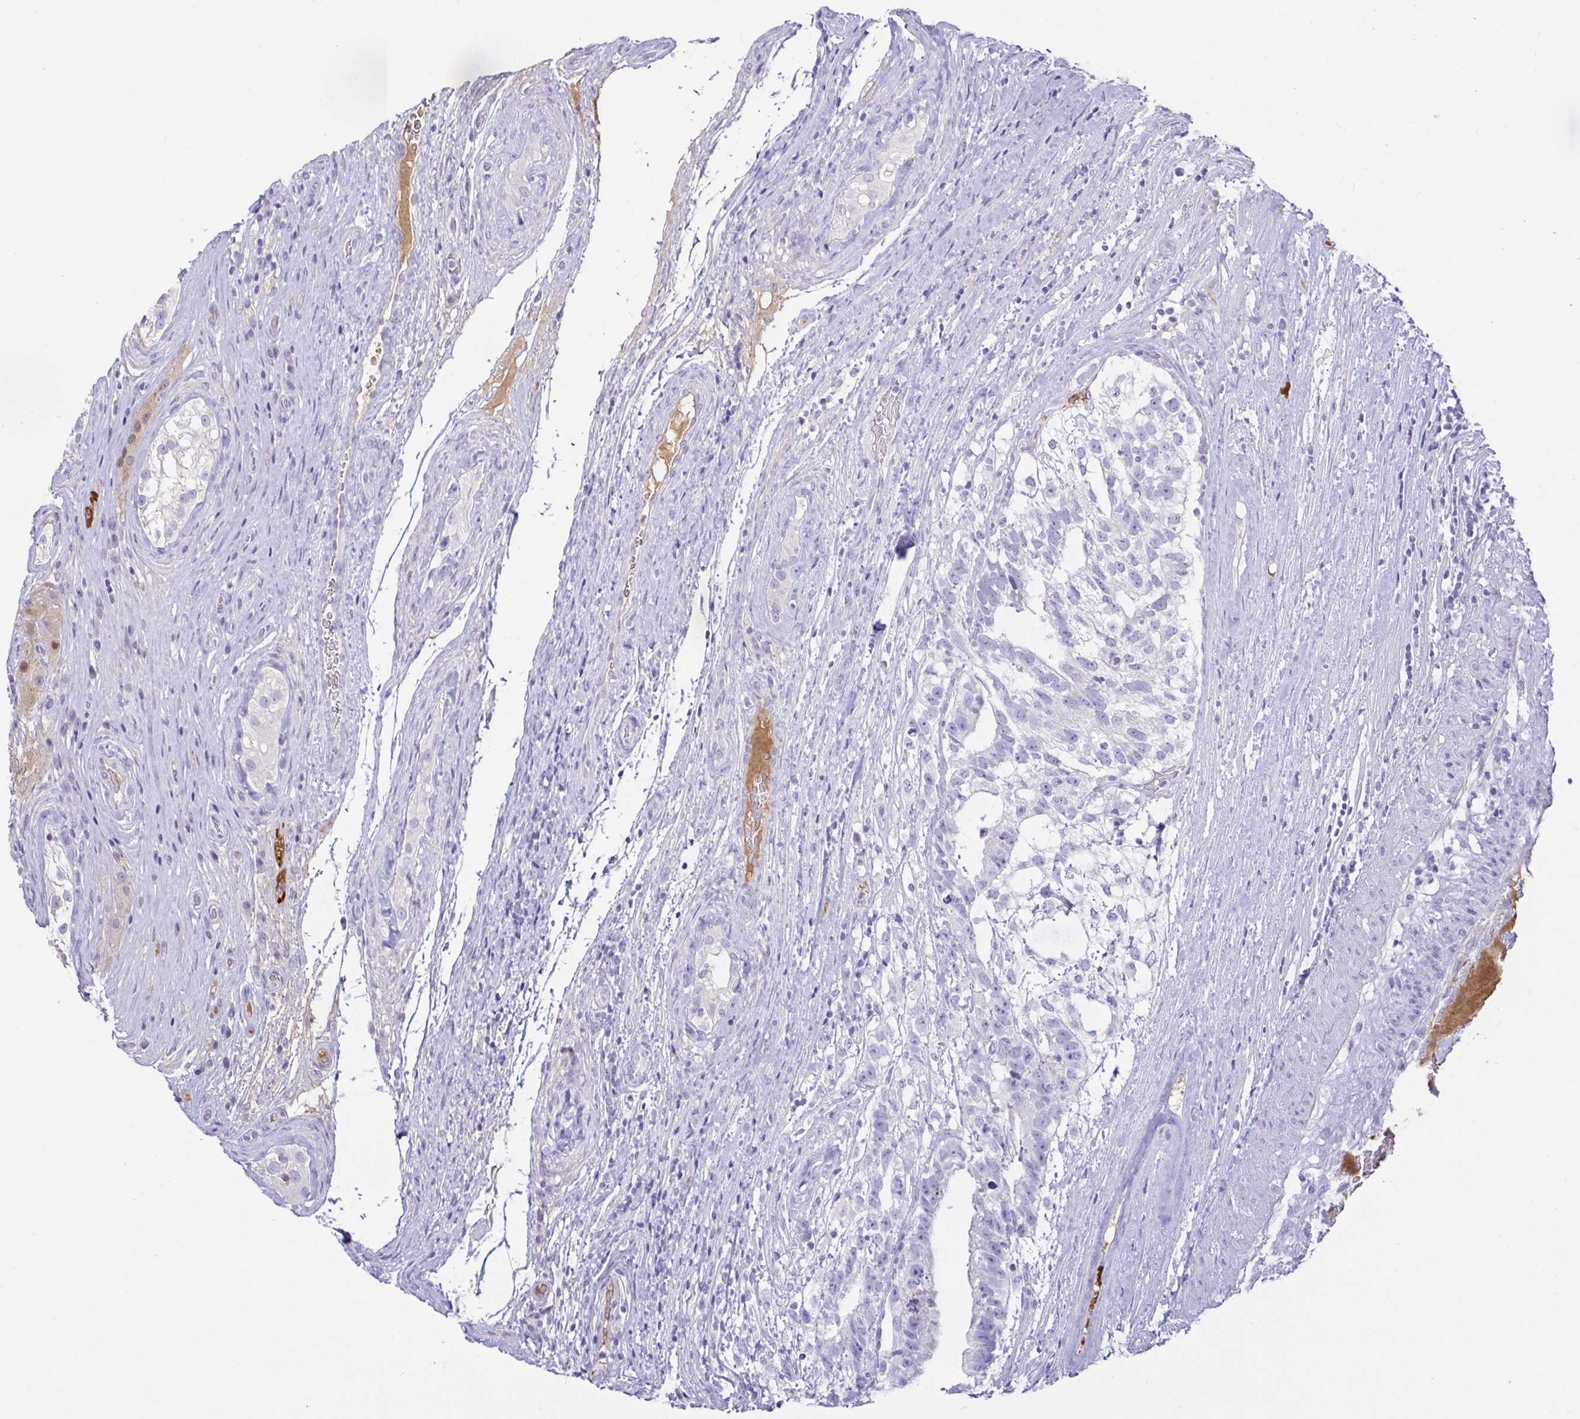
{"staining": {"intensity": "negative", "quantity": "none", "location": "none"}, "tissue": "testis cancer", "cell_type": "Tumor cells", "image_type": "cancer", "snomed": [{"axis": "morphology", "description": "Seminoma, NOS"}, {"axis": "morphology", "description": "Carcinoma, Embryonal, NOS"}, {"axis": "topography", "description": "Testis"}], "caption": "IHC histopathology image of neoplastic tissue: testis cancer (embryonal carcinoma) stained with DAB exhibits no significant protein expression in tumor cells. The staining is performed using DAB brown chromogen with nuclei counter-stained in using hematoxylin.", "gene": "SAA4", "patient": {"sex": "male", "age": 41}}